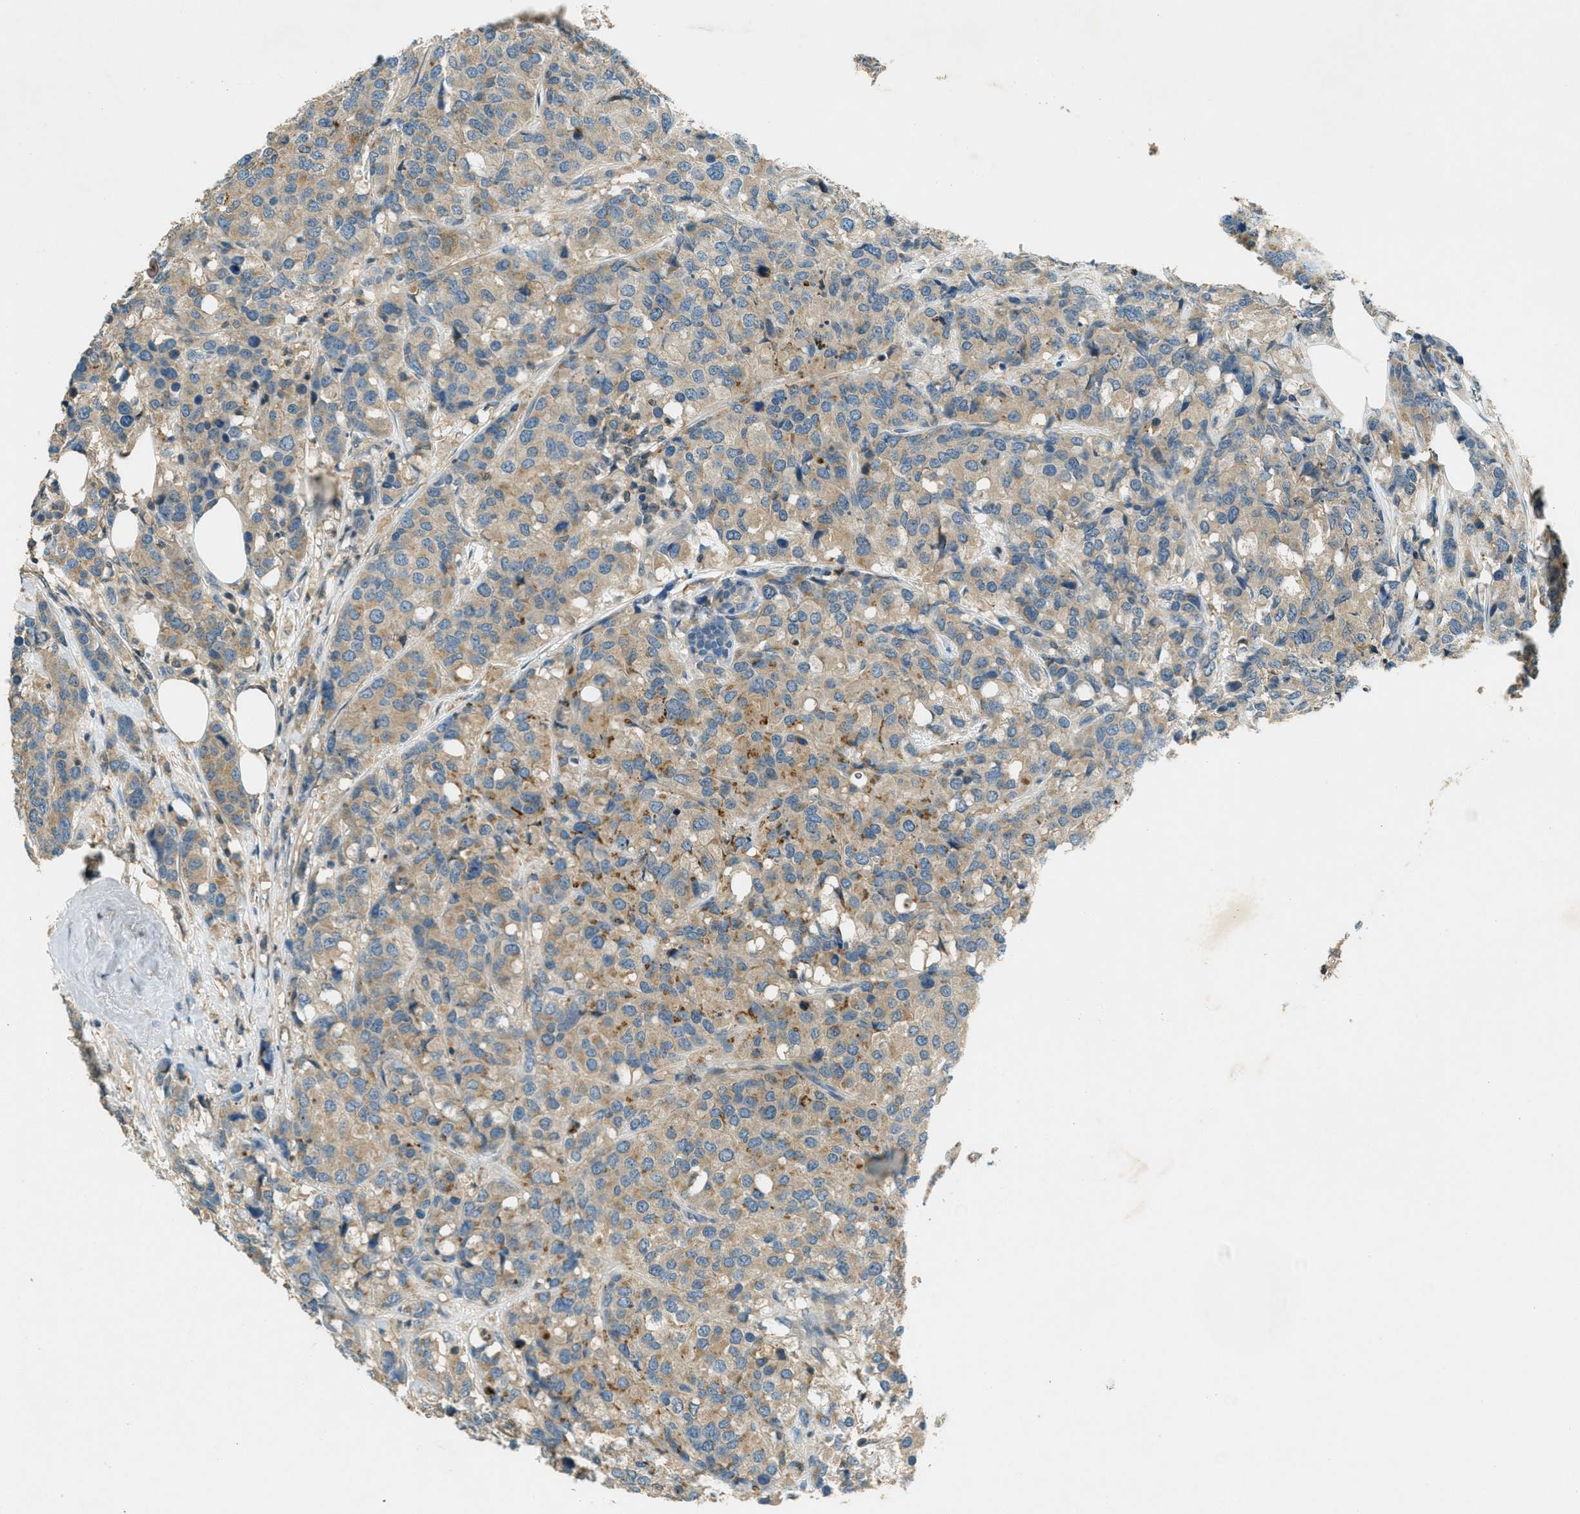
{"staining": {"intensity": "moderate", "quantity": "25%-75%", "location": "cytoplasmic/membranous"}, "tissue": "breast cancer", "cell_type": "Tumor cells", "image_type": "cancer", "snomed": [{"axis": "morphology", "description": "Lobular carcinoma"}, {"axis": "topography", "description": "Breast"}], "caption": "Human breast cancer (lobular carcinoma) stained for a protein (brown) exhibits moderate cytoplasmic/membranous positive positivity in approximately 25%-75% of tumor cells.", "gene": "NUDT4", "patient": {"sex": "female", "age": 59}}